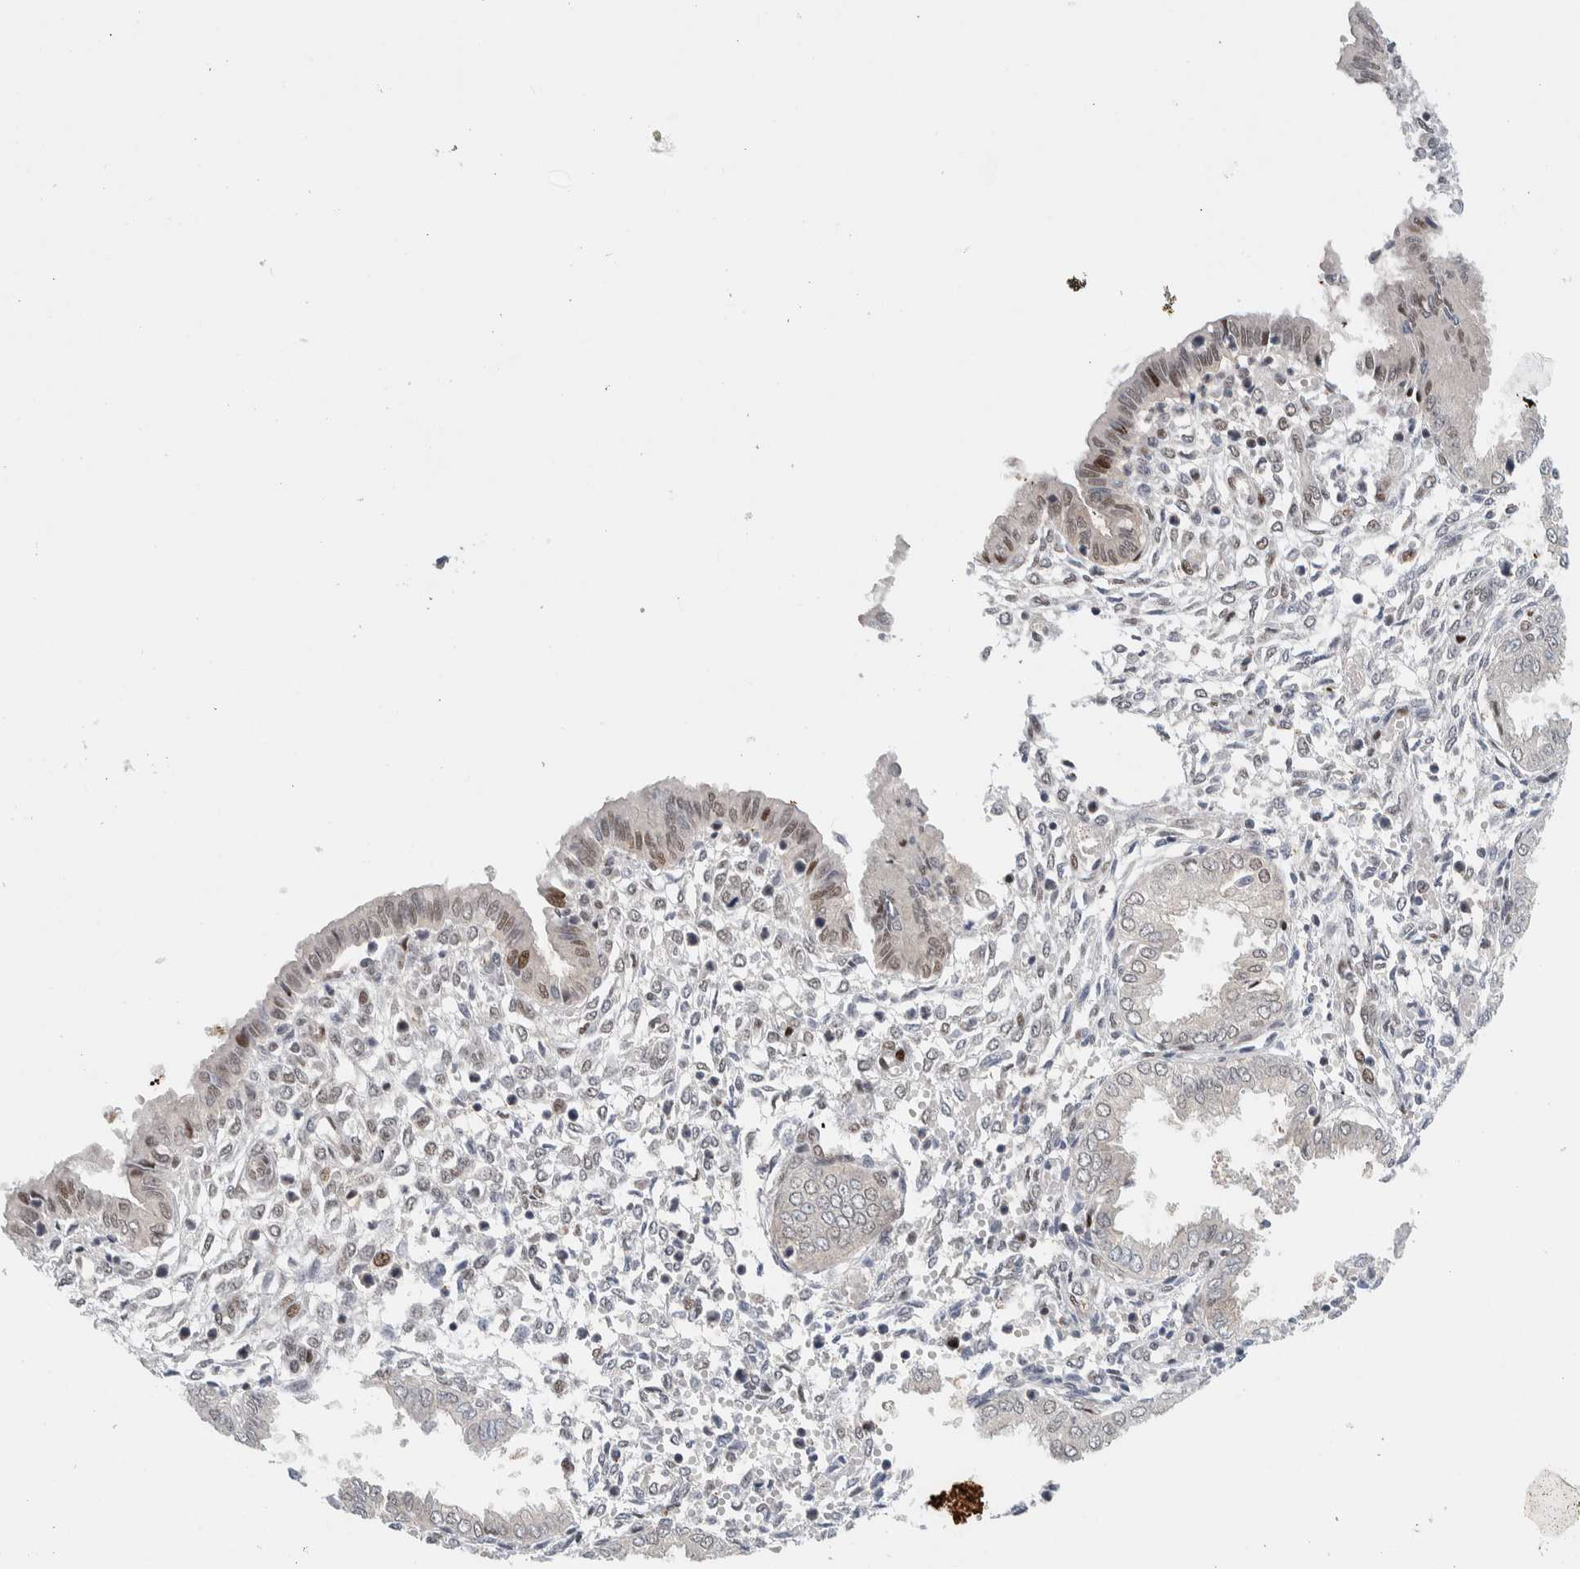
{"staining": {"intensity": "negative", "quantity": "none", "location": "none"}, "tissue": "endometrium", "cell_type": "Cells in endometrial stroma", "image_type": "normal", "snomed": [{"axis": "morphology", "description": "Normal tissue, NOS"}, {"axis": "topography", "description": "Endometrium"}], "caption": "DAB immunohistochemical staining of unremarkable endometrium exhibits no significant staining in cells in endometrial stroma. The staining was performed using DAB (3,3'-diaminobenzidine) to visualize the protein expression in brown, while the nuclei were stained in blue with hematoxylin (Magnification: 20x).", "gene": "NCR3LG1", "patient": {"sex": "female", "age": 33}}